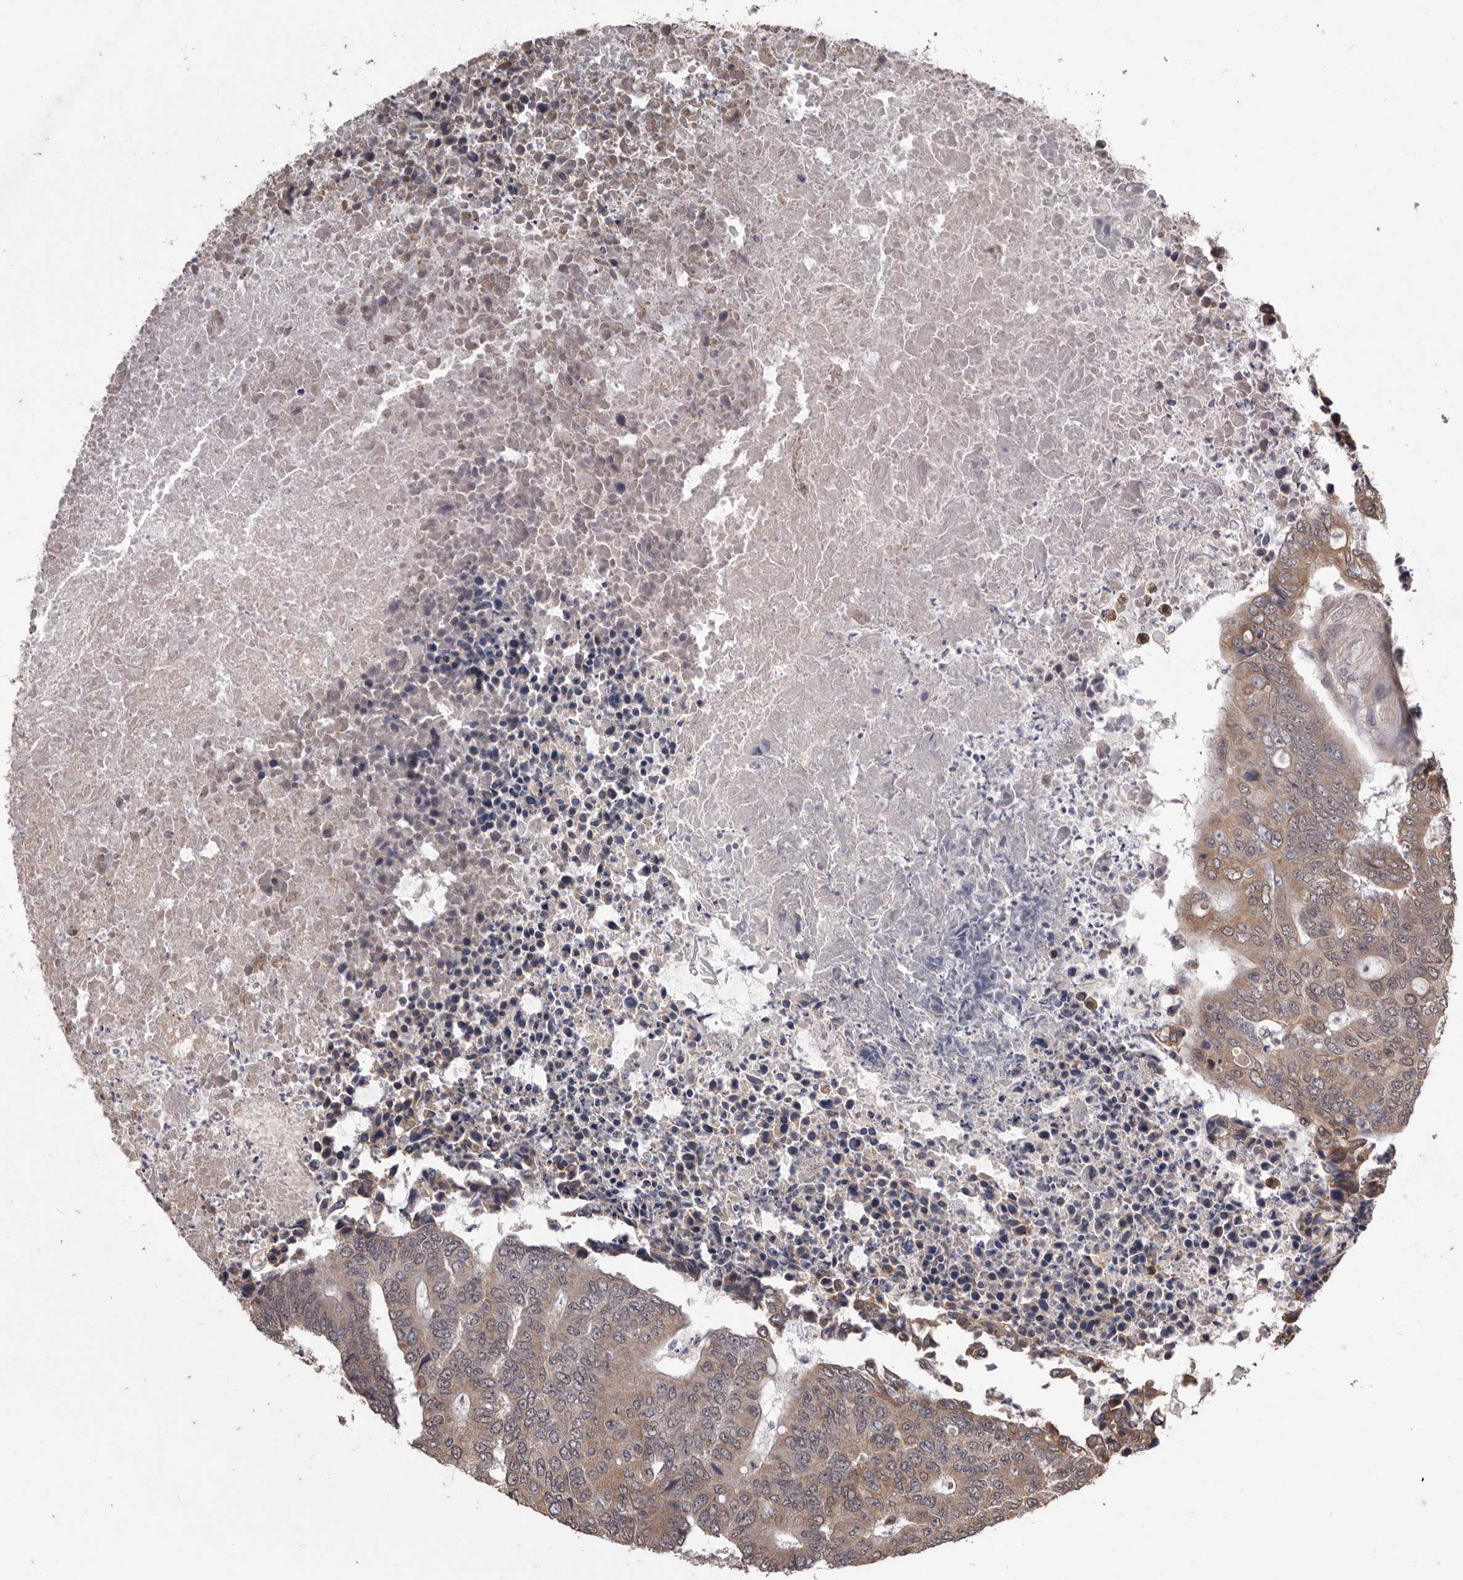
{"staining": {"intensity": "weak", "quantity": ">75%", "location": "cytoplasmic/membranous"}, "tissue": "colorectal cancer", "cell_type": "Tumor cells", "image_type": "cancer", "snomed": [{"axis": "morphology", "description": "Adenocarcinoma, NOS"}, {"axis": "topography", "description": "Colon"}], "caption": "IHC (DAB) staining of colorectal adenocarcinoma reveals weak cytoplasmic/membranous protein positivity in about >75% of tumor cells.", "gene": "CELF3", "patient": {"sex": "male", "age": 87}}